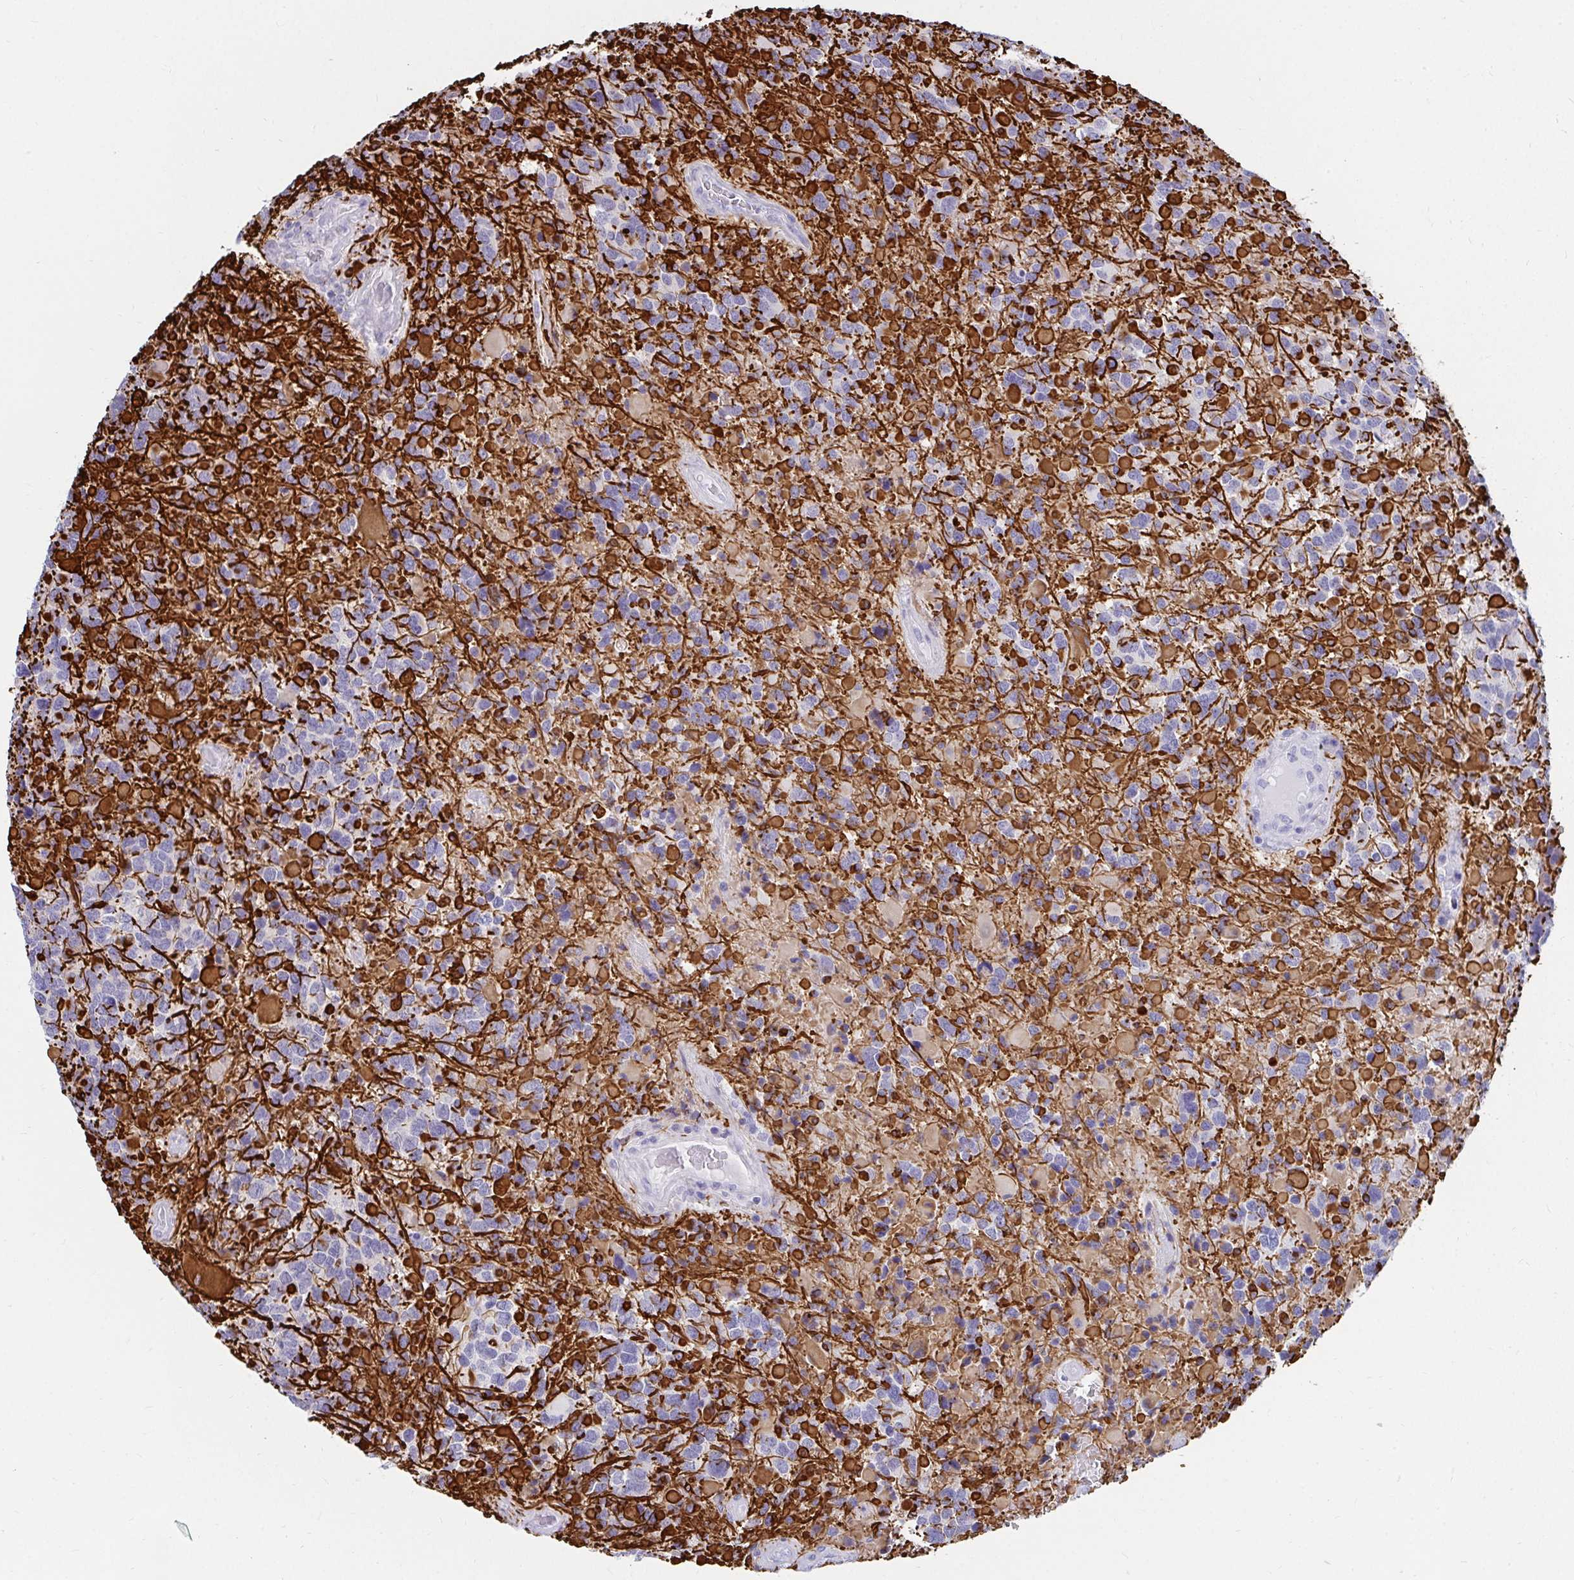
{"staining": {"intensity": "negative", "quantity": "none", "location": "none"}, "tissue": "glioma", "cell_type": "Tumor cells", "image_type": "cancer", "snomed": [{"axis": "morphology", "description": "Glioma, malignant, High grade"}, {"axis": "topography", "description": "Brain"}], "caption": "This is a image of immunohistochemistry staining of malignant high-grade glioma, which shows no expression in tumor cells. The staining is performed using DAB (3,3'-diaminobenzidine) brown chromogen with nuclei counter-stained in using hematoxylin.", "gene": "C19orf81", "patient": {"sex": "female", "age": 40}}